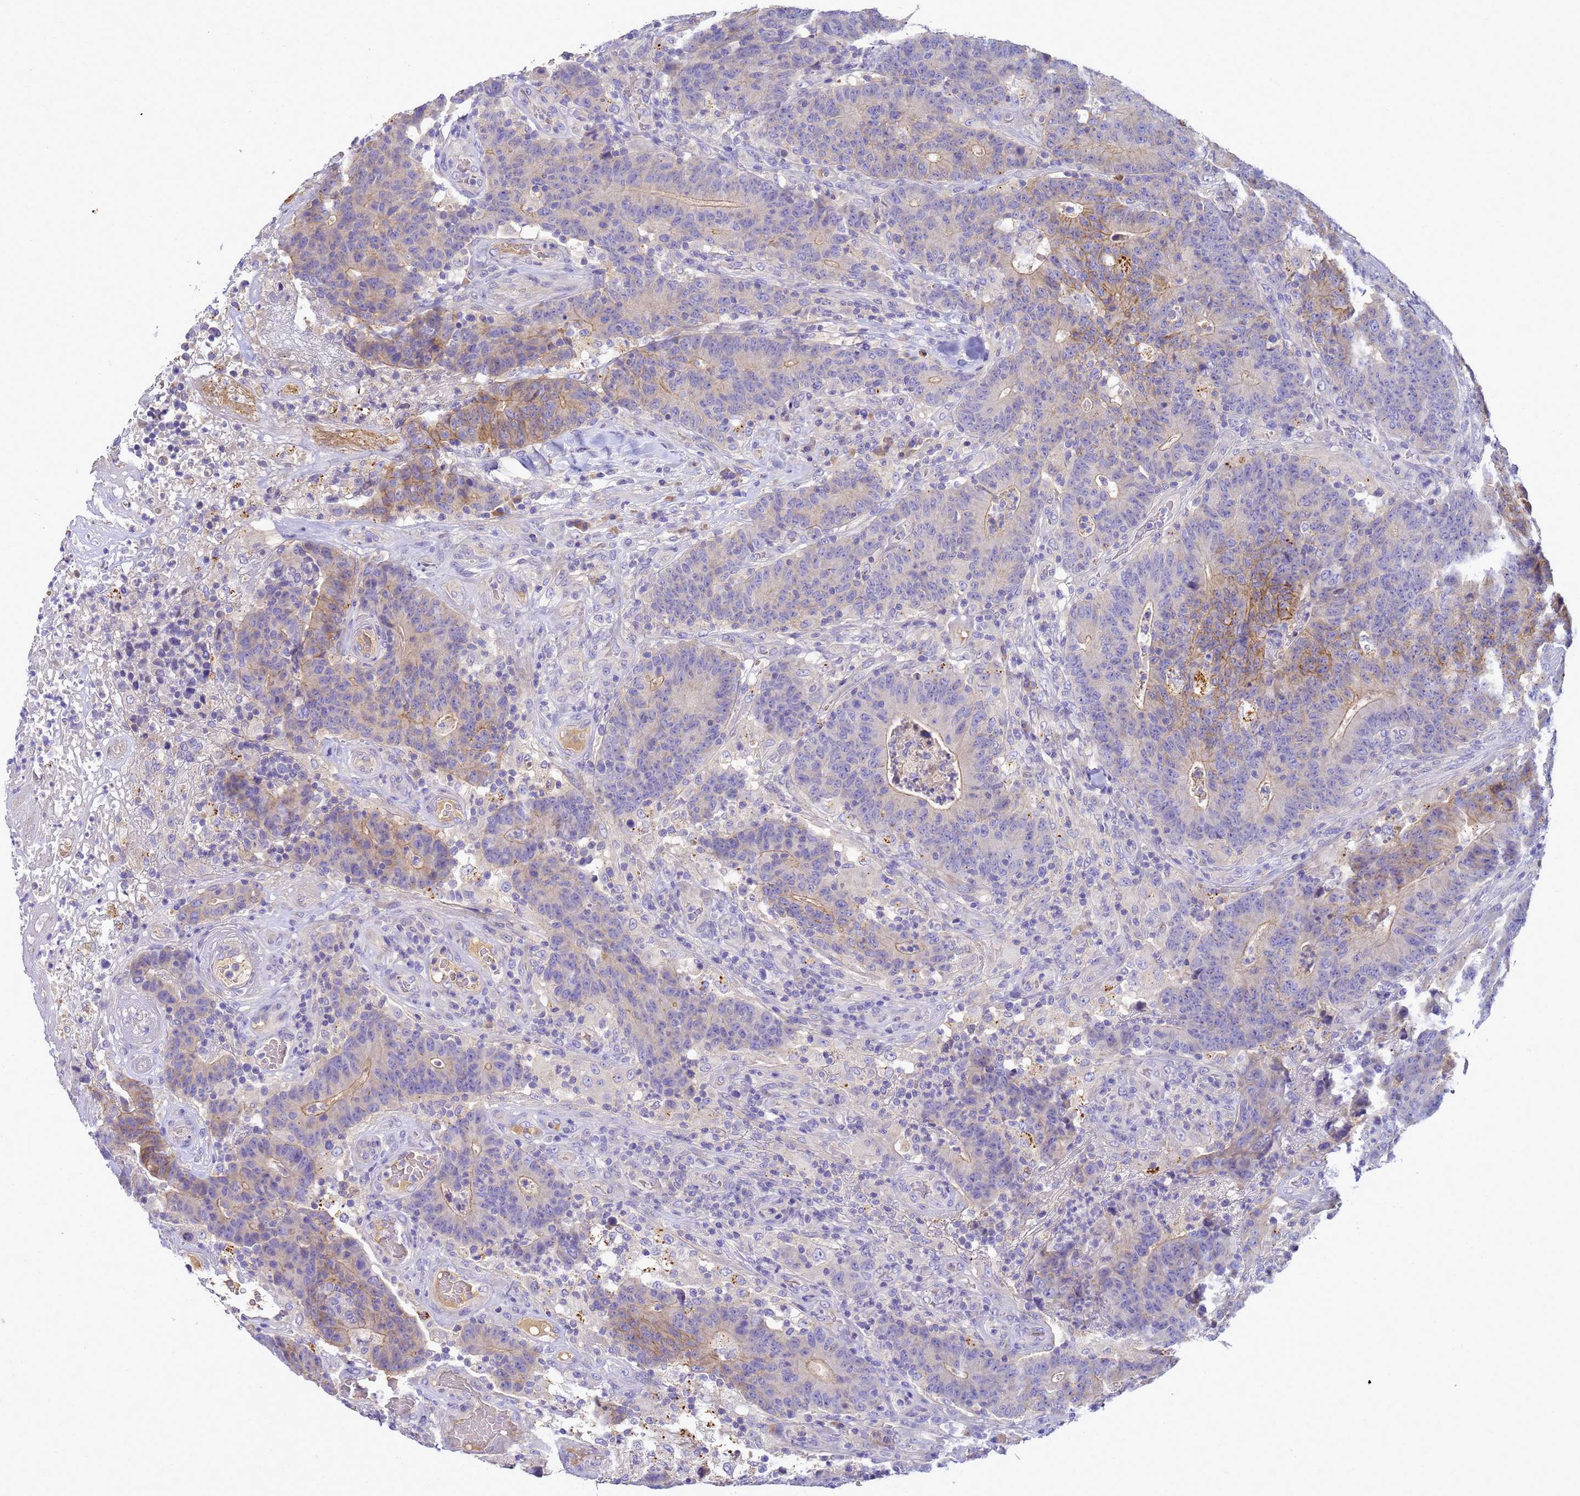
{"staining": {"intensity": "weak", "quantity": "25%-75%", "location": "cytoplasmic/membranous"}, "tissue": "colorectal cancer", "cell_type": "Tumor cells", "image_type": "cancer", "snomed": [{"axis": "morphology", "description": "Normal tissue, NOS"}, {"axis": "morphology", "description": "Adenocarcinoma, NOS"}, {"axis": "topography", "description": "Colon"}], "caption": "IHC image of human colorectal cancer (adenocarcinoma) stained for a protein (brown), which exhibits low levels of weak cytoplasmic/membranous expression in about 25%-75% of tumor cells.", "gene": "TBCD", "patient": {"sex": "female", "age": 75}}